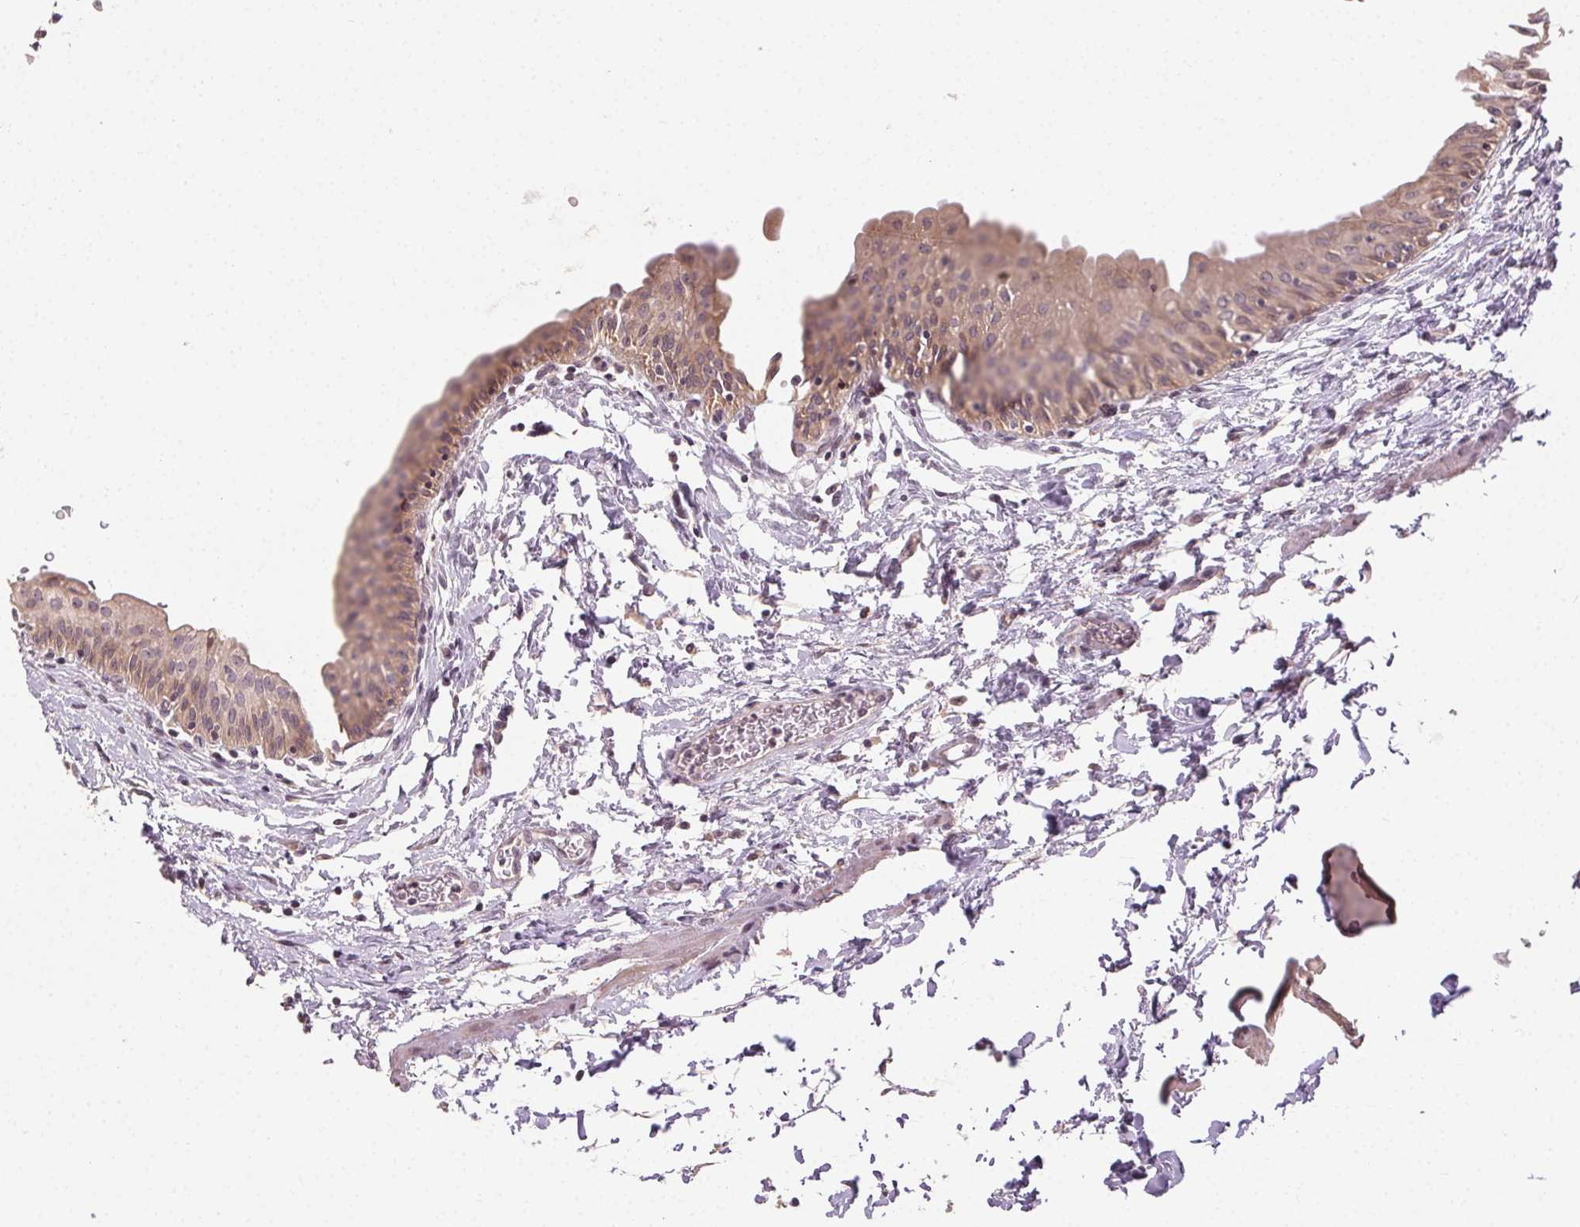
{"staining": {"intensity": "weak", "quantity": ">75%", "location": "cytoplasmic/membranous"}, "tissue": "urinary bladder", "cell_type": "Urothelial cells", "image_type": "normal", "snomed": [{"axis": "morphology", "description": "Normal tissue, NOS"}, {"axis": "topography", "description": "Urinary bladder"}], "caption": "Protein staining of normal urinary bladder exhibits weak cytoplasmic/membranous positivity in about >75% of urothelial cells.", "gene": "ATP1B3", "patient": {"sex": "male", "age": 56}}